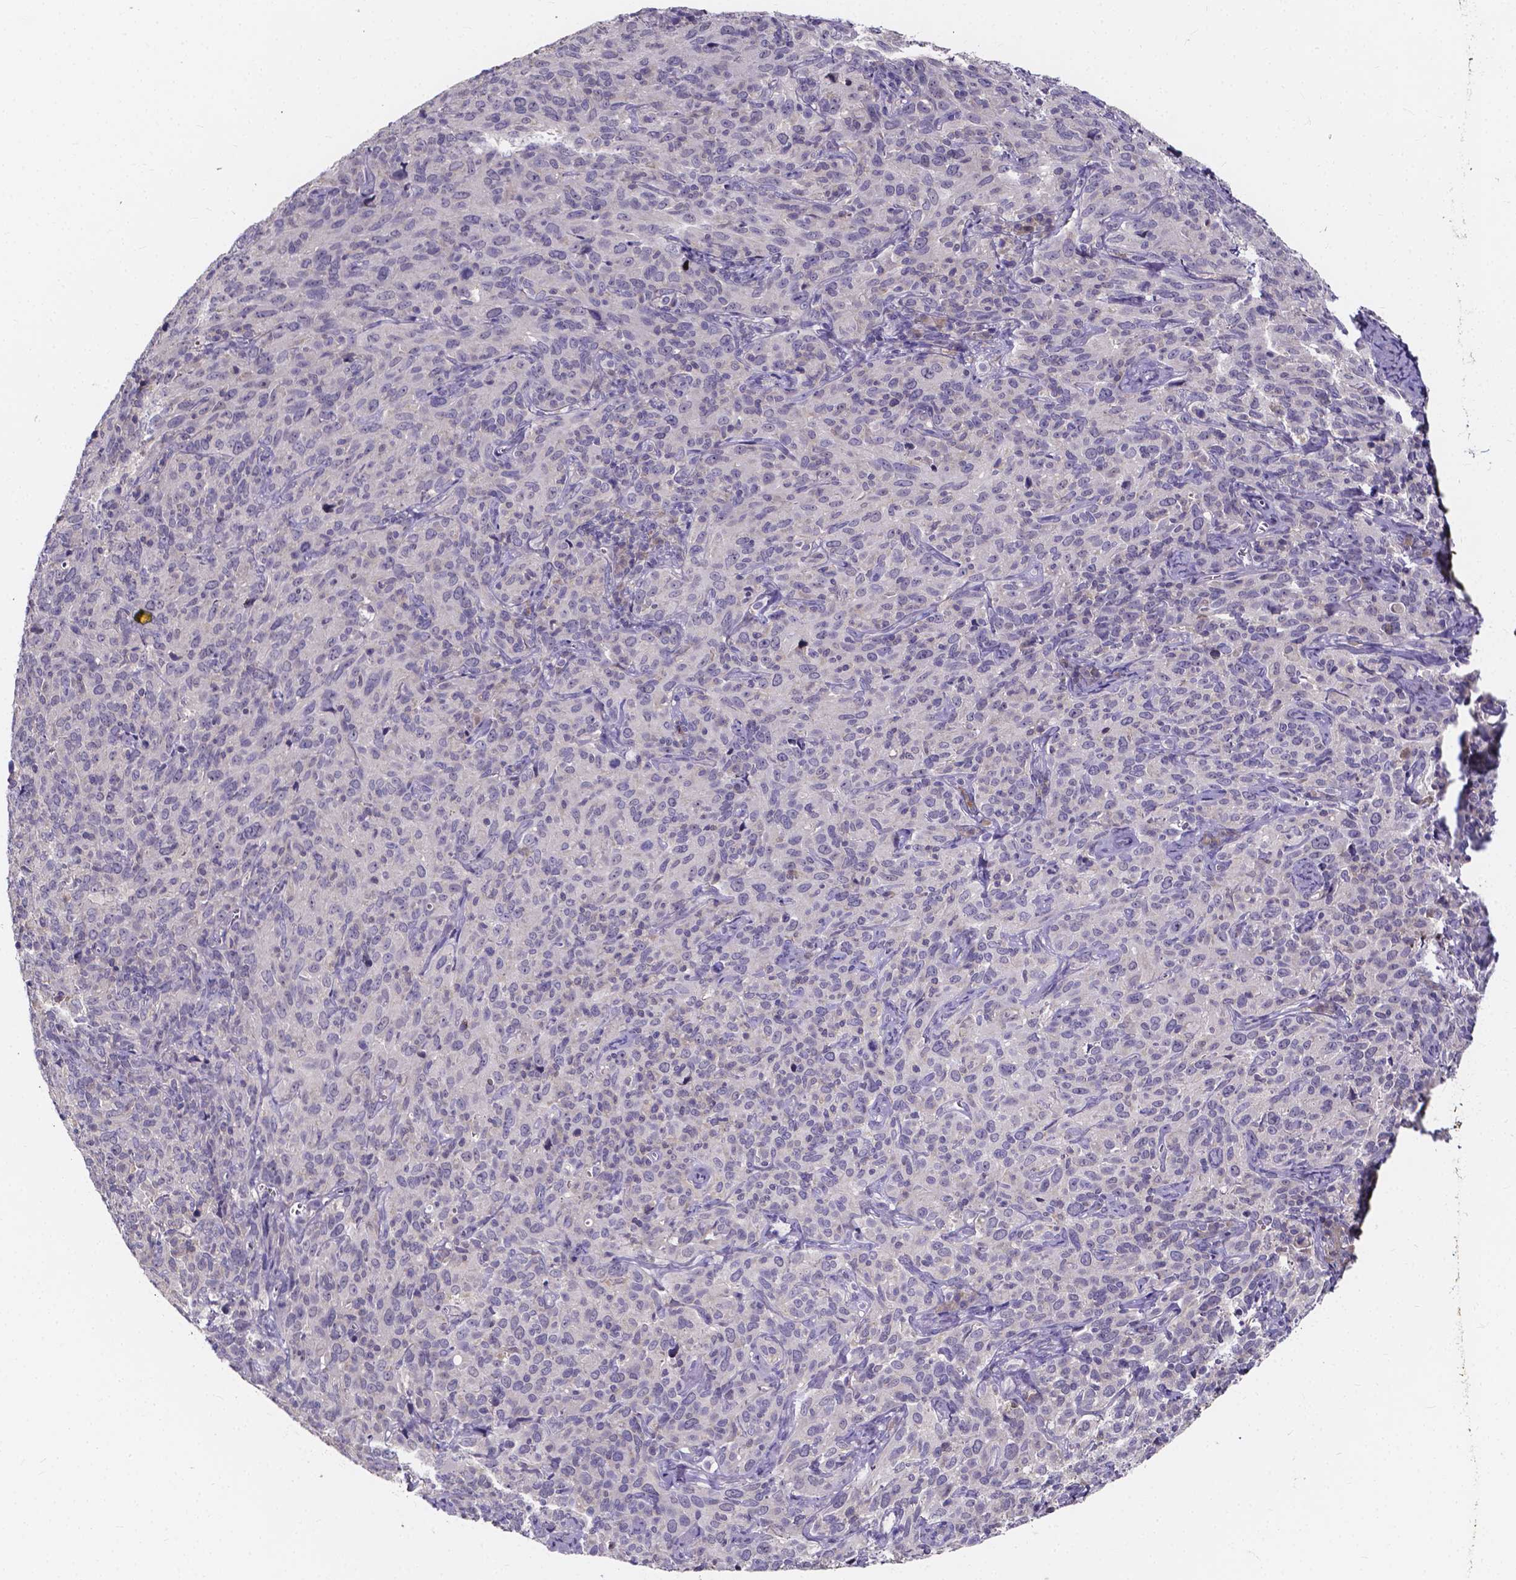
{"staining": {"intensity": "negative", "quantity": "none", "location": "none"}, "tissue": "cervical cancer", "cell_type": "Tumor cells", "image_type": "cancer", "snomed": [{"axis": "morphology", "description": "Squamous cell carcinoma, NOS"}, {"axis": "topography", "description": "Cervix"}], "caption": "Tumor cells show no significant protein expression in cervical cancer (squamous cell carcinoma). (DAB (3,3'-diaminobenzidine) IHC with hematoxylin counter stain).", "gene": "SPOCD1", "patient": {"sex": "female", "age": 51}}